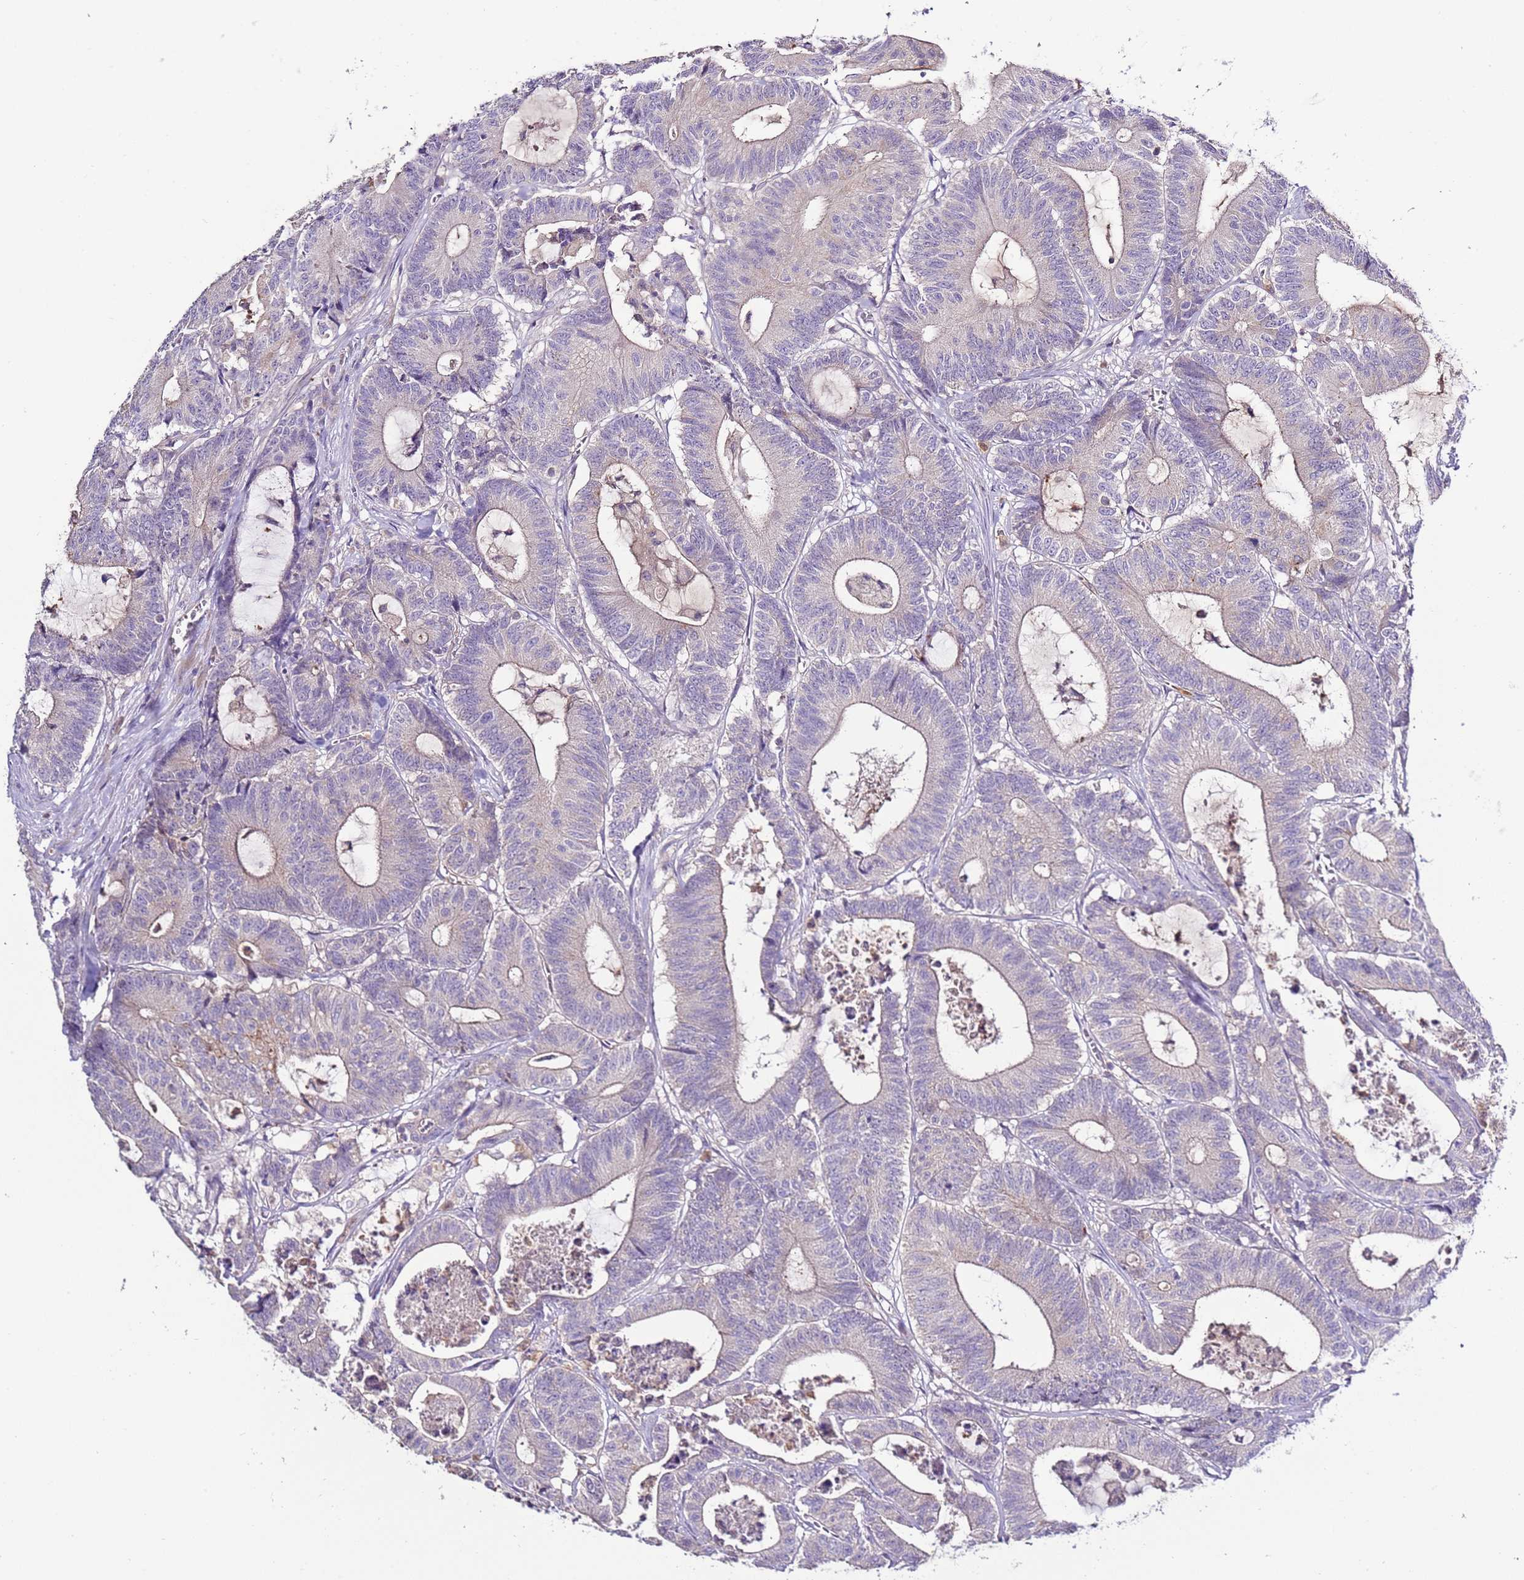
{"staining": {"intensity": "weak", "quantity": "<25%", "location": "cytoplasmic/membranous"}, "tissue": "colorectal cancer", "cell_type": "Tumor cells", "image_type": "cancer", "snomed": [{"axis": "morphology", "description": "Adenocarcinoma, NOS"}, {"axis": "topography", "description": "Colon"}], "caption": "An IHC micrograph of colorectal cancer (adenocarcinoma) is shown. There is no staining in tumor cells of colorectal cancer (adenocarcinoma).", "gene": "IL2RG", "patient": {"sex": "female", "age": 84}}